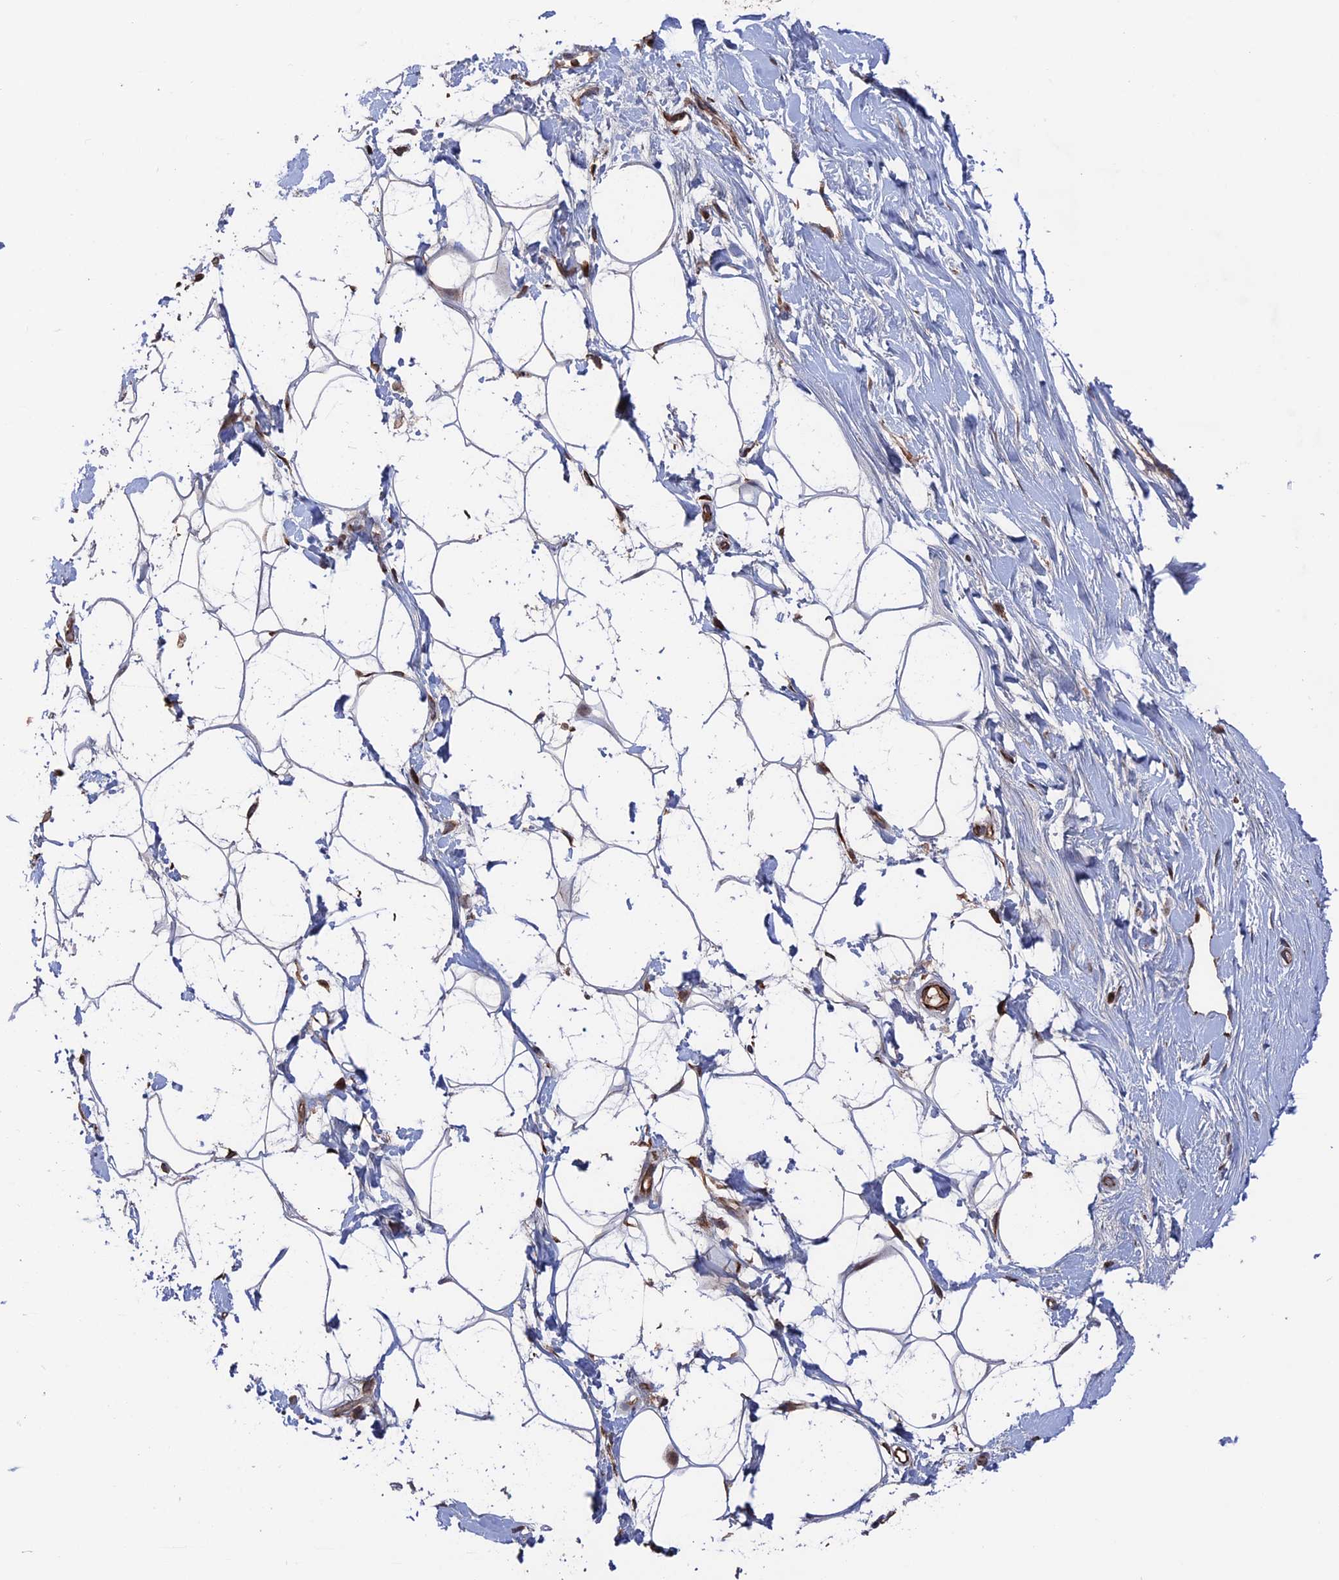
{"staining": {"intensity": "weak", "quantity": ">75%", "location": "cytoplasmic/membranous"}, "tissue": "adipose tissue", "cell_type": "Adipocytes", "image_type": "normal", "snomed": [{"axis": "morphology", "description": "Normal tissue, NOS"}, {"axis": "topography", "description": "Breast"}], "caption": "This image reveals immunohistochemistry (IHC) staining of unremarkable adipose tissue, with low weak cytoplasmic/membranous staining in about >75% of adipocytes.", "gene": "PLA2G15", "patient": {"sex": "female", "age": 26}}